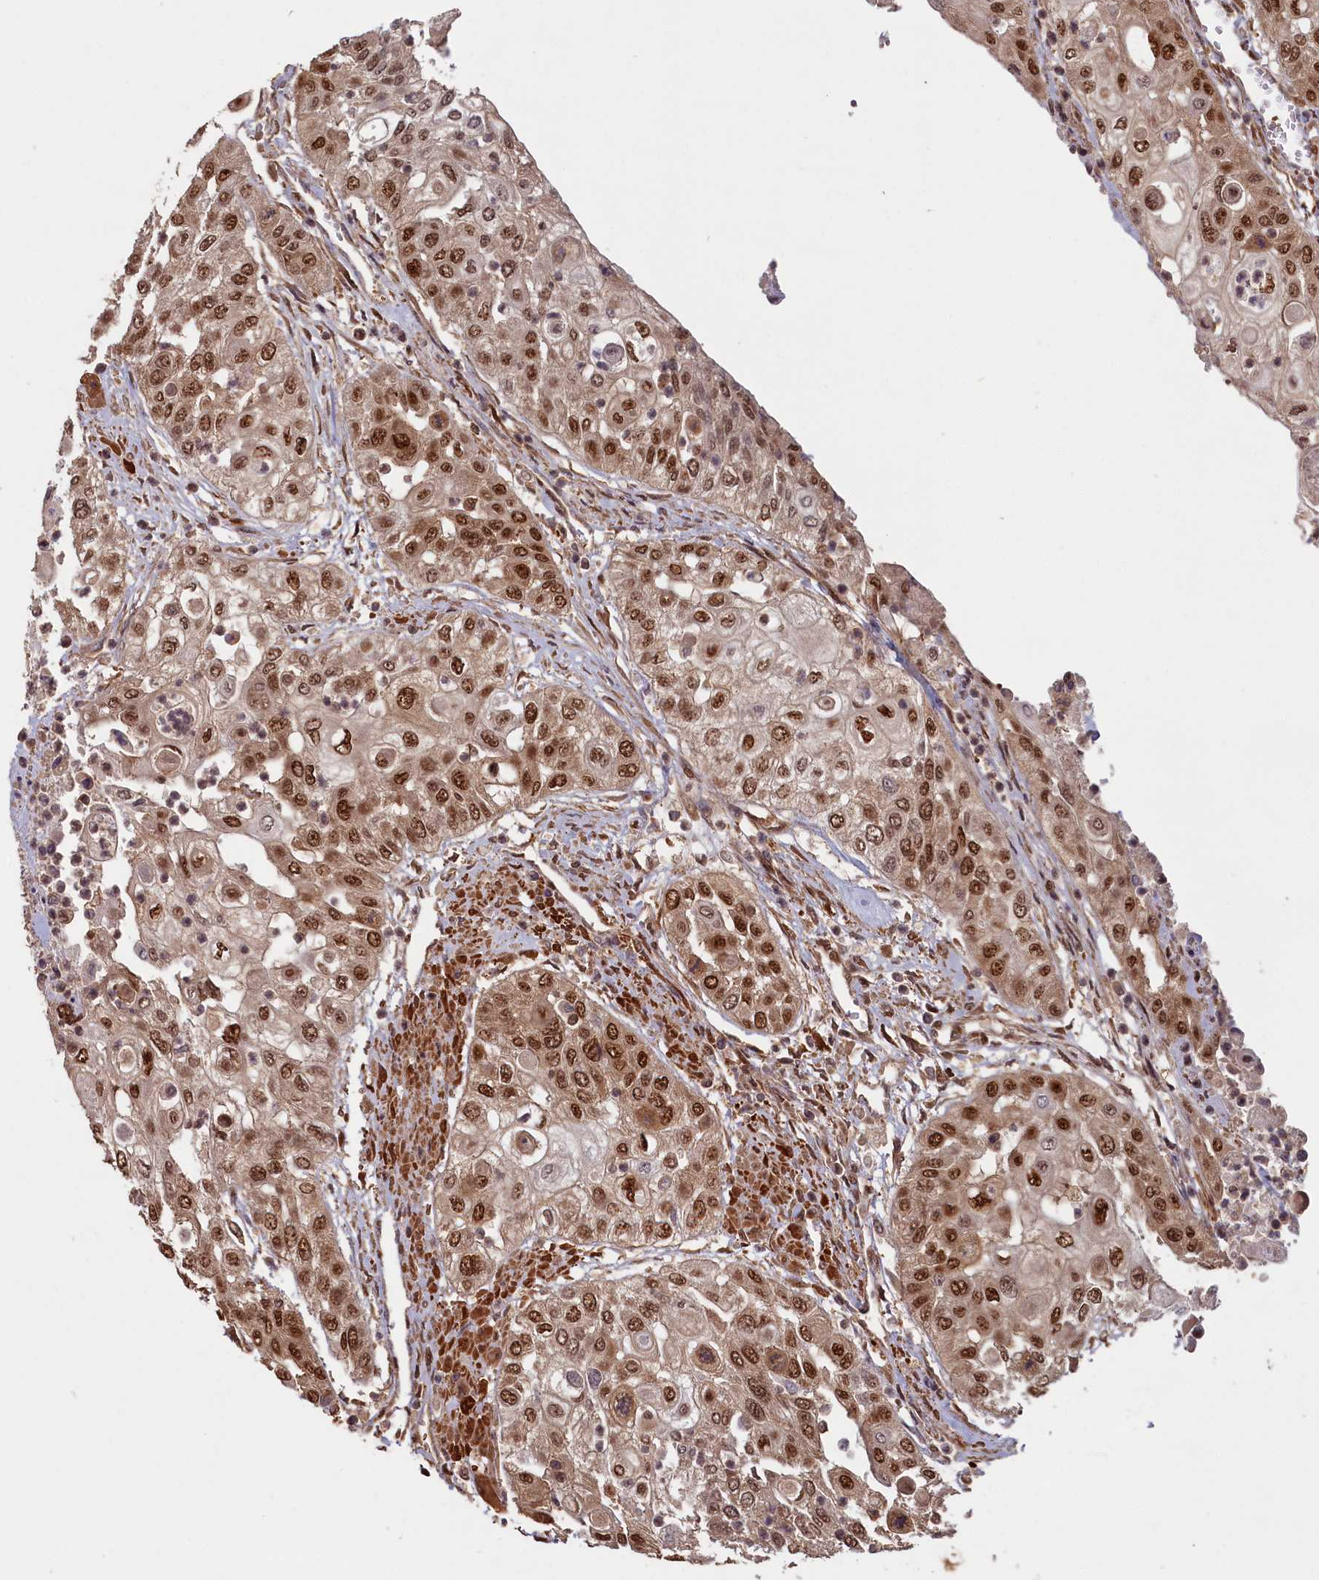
{"staining": {"intensity": "moderate", "quantity": ">75%", "location": "cytoplasmic/membranous,nuclear"}, "tissue": "urothelial cancer", "cell_type": "Tumor cells", "image_type": "cancer", "snomed": [{"axis": "morphology", "description": "Urothelial carcinoma, High grade"}, {"axis": "topography", "description": "Urinary bladder"}], "caption": "Immunohistochemistry (IHC) (DAB (3,3'-diaminobenzidine)) staining of human urothelial cancer exhibits moderate cytoplasmic/membranous and nuclear protein positivity in approximately >75% of tumor cells.", "gene": "HIF3A", "patient": {"sex": "female", "age": 79}}